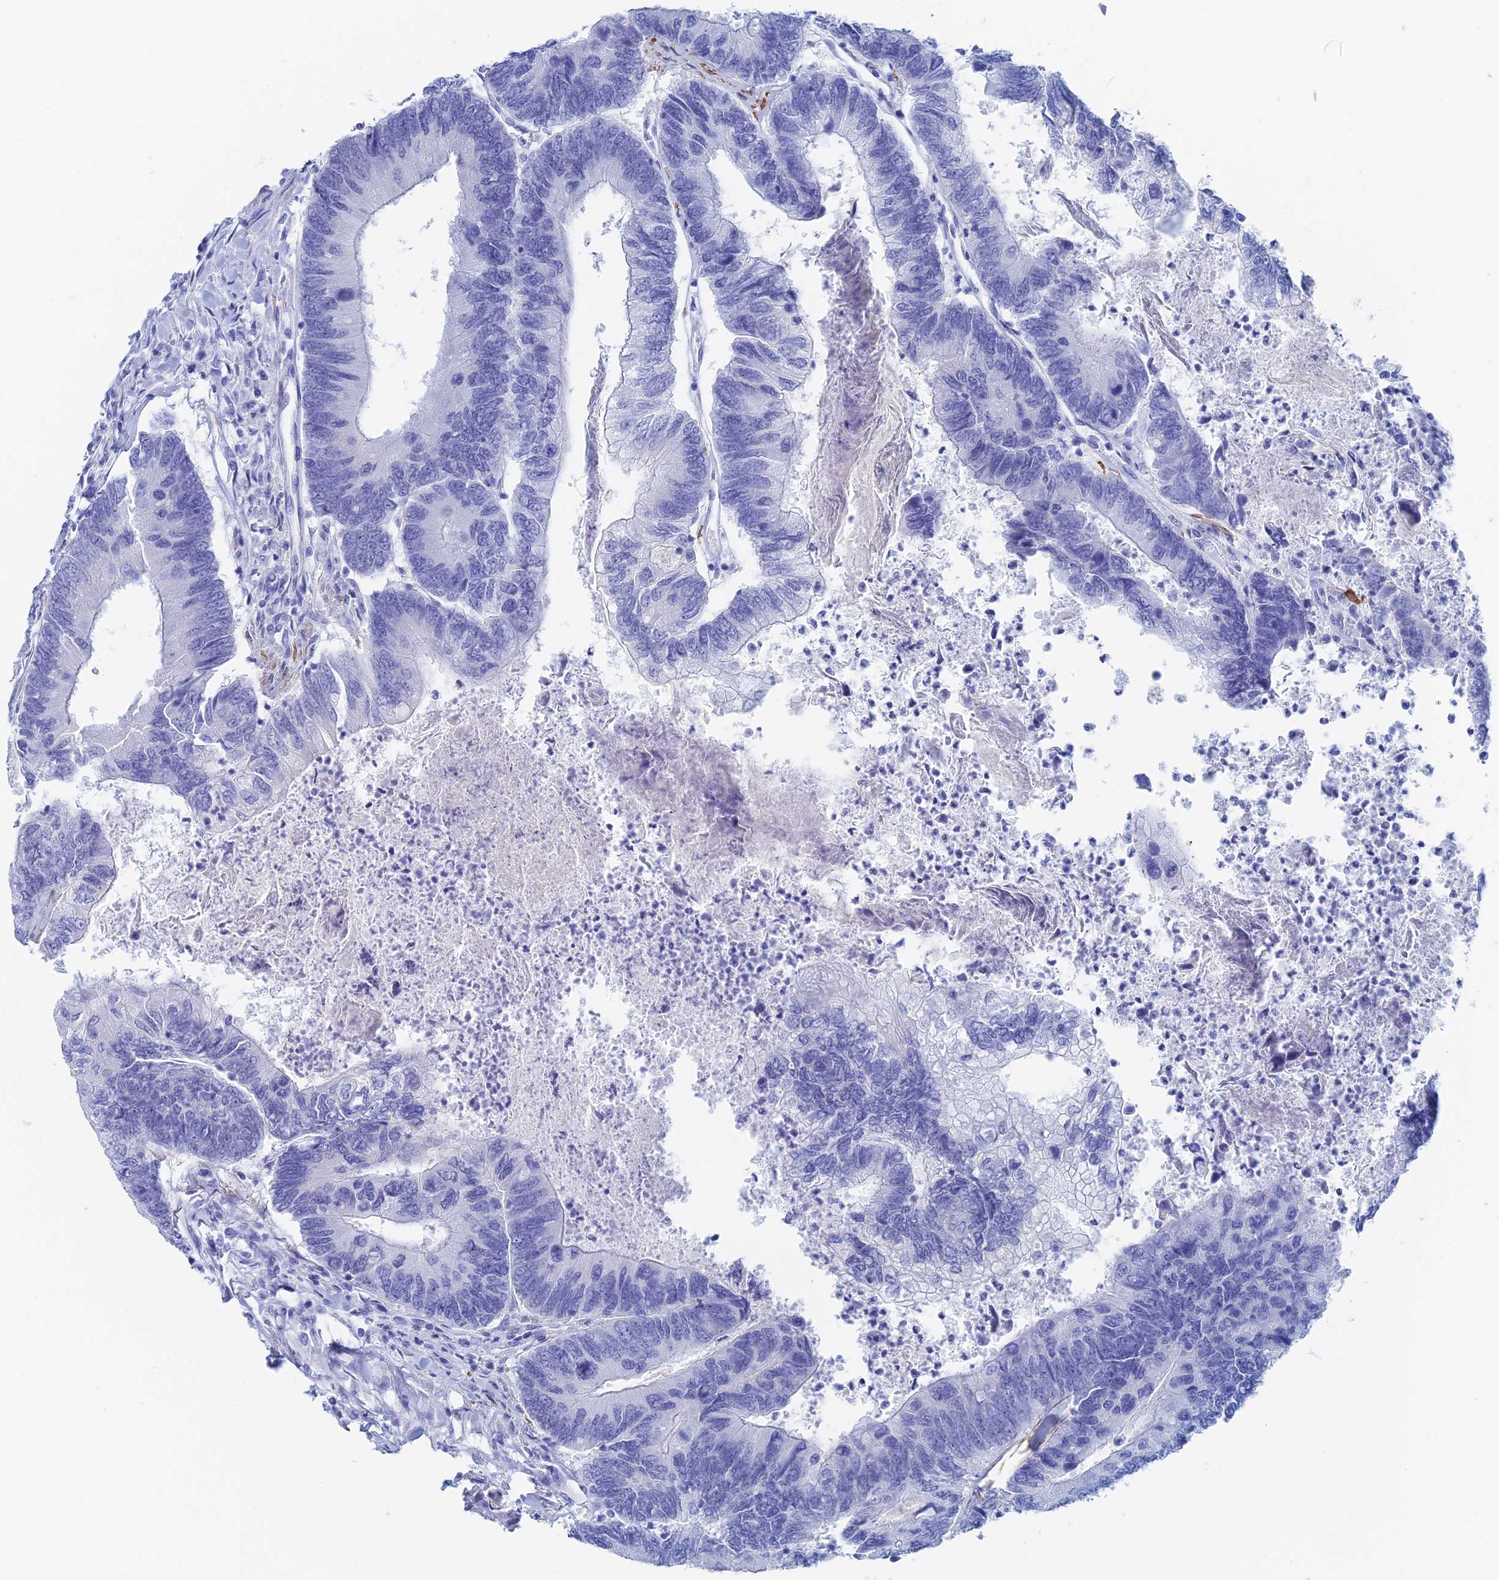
{"staining": {"intensity": "negative", "quantity": "none", "location": "none"}, "tissue": "colorectal cancer", "cell_type": "Tumor cells", "image_type": "cancer", "snomed": [{"axis": "morphology", "description": "Adenocarcinoma, NOS"}, {"axis": "topography", "description": "Colon"}], "caption": "DAB immunohistochemical staining of adenocarcinoma (colorectal) demonstrates no significant positivity in tumor cells. The staining was performed using DAB to visualize the protein expression in brown, while the nuclei were stained in blue with hematoxylin (Magnification: 20x).", "gene": "KCNK18", "patient": {"sex": "female", "age": 67}}